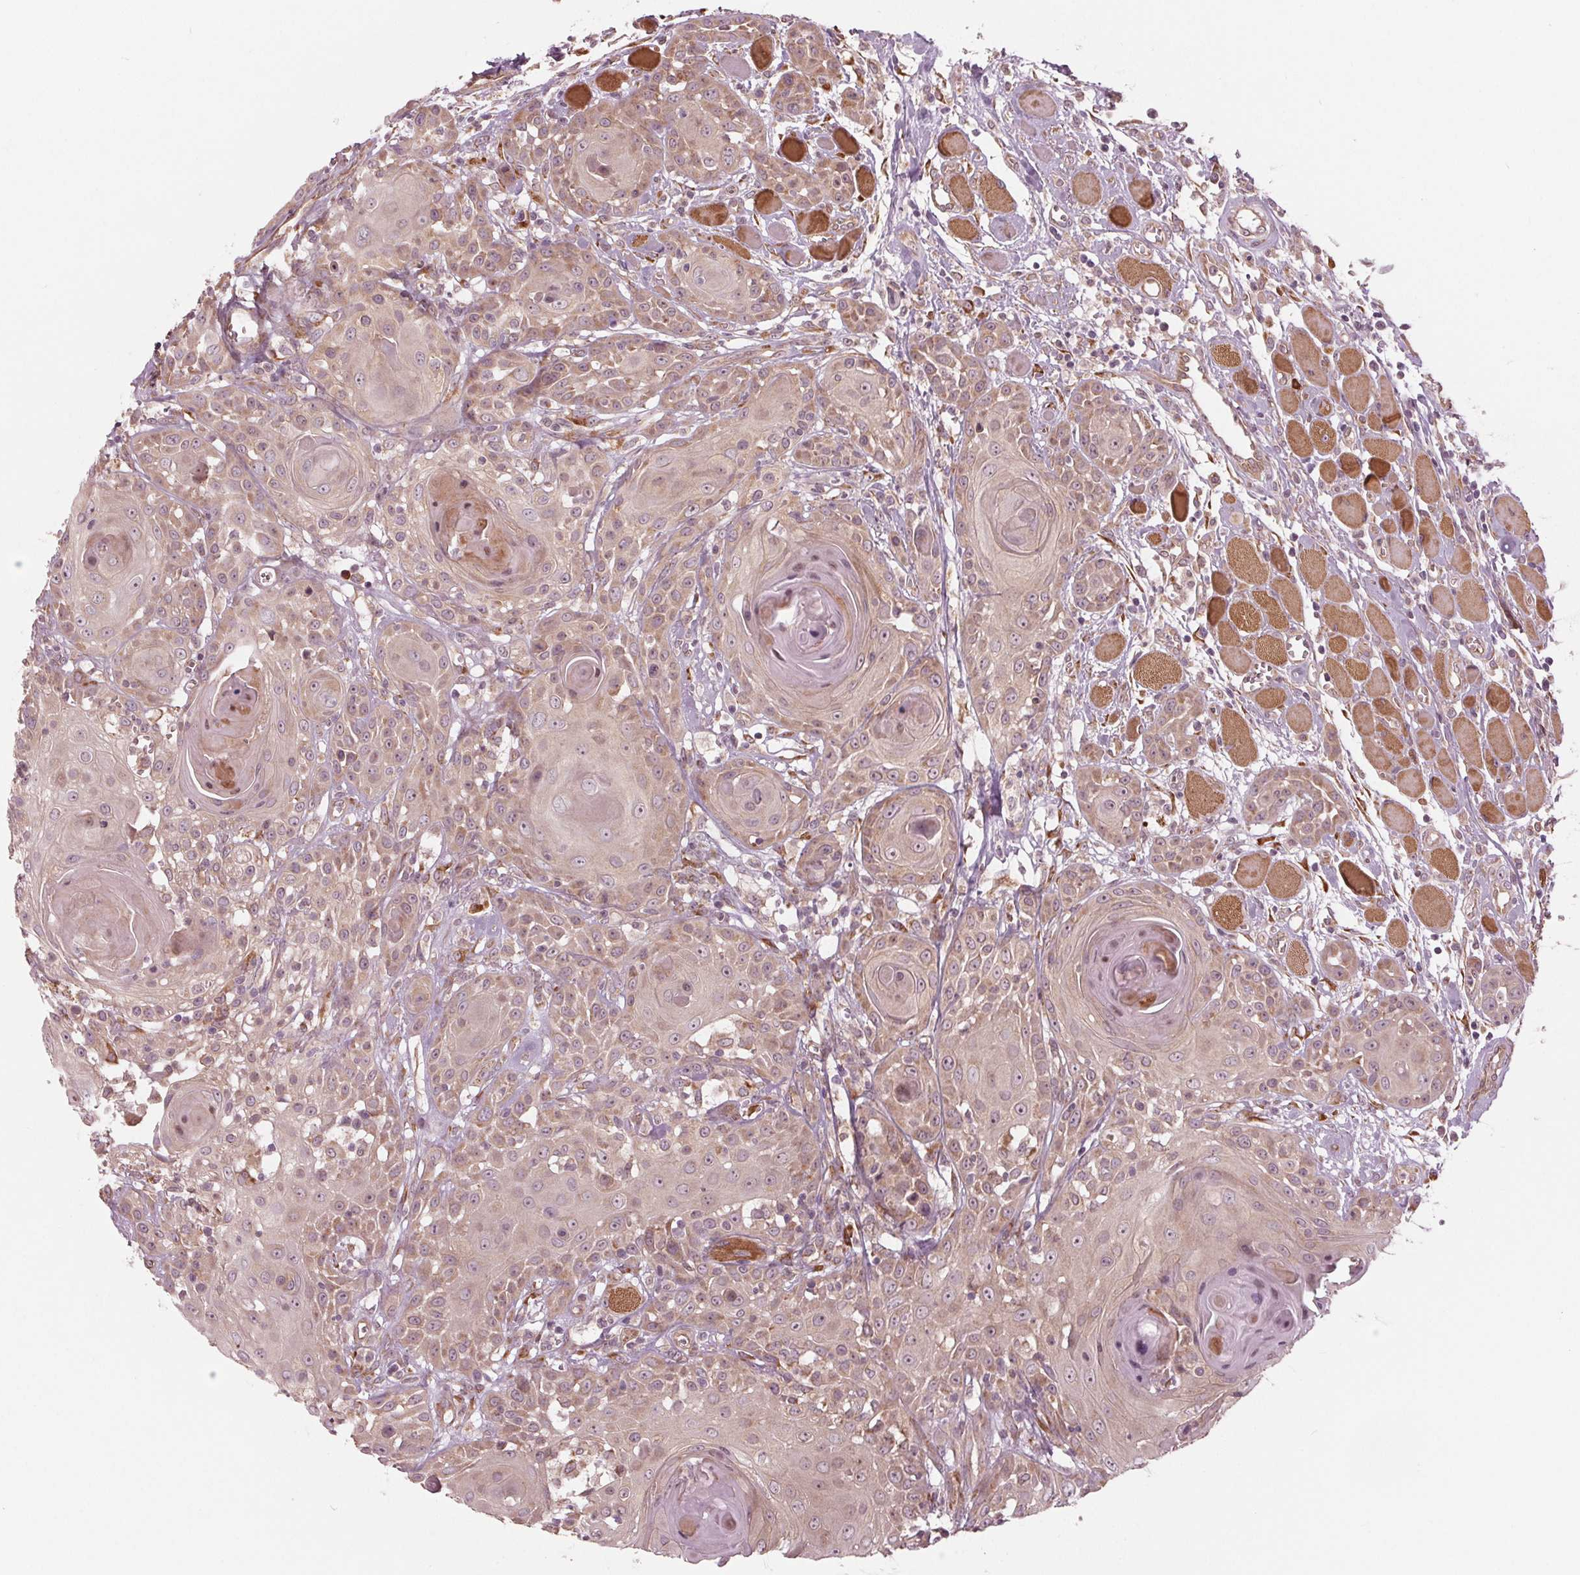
{"staining": {"intensity": "weak", "quantity": ">75%", "location": "cytoplasmic/membranous"}, "tissue": "head and neck cancer", "cell_type": "Tumor cells", "image_type": "cancer", "snomed": [{"axis": "morphology", "description": "Squamous cell carcinoma, NOS"}, {"axis": "topography", "description": "Head-Neck"}], "caption": "A histopathology image showing weak cytoplasmic/membranous expression in approximately >75% of tumor cells in head and neck squamous cell carcinoma, as visualized by brown immunohistochemical staining.", "gene": "CMIP", "patient": {"sex": "female", "age": 80}}